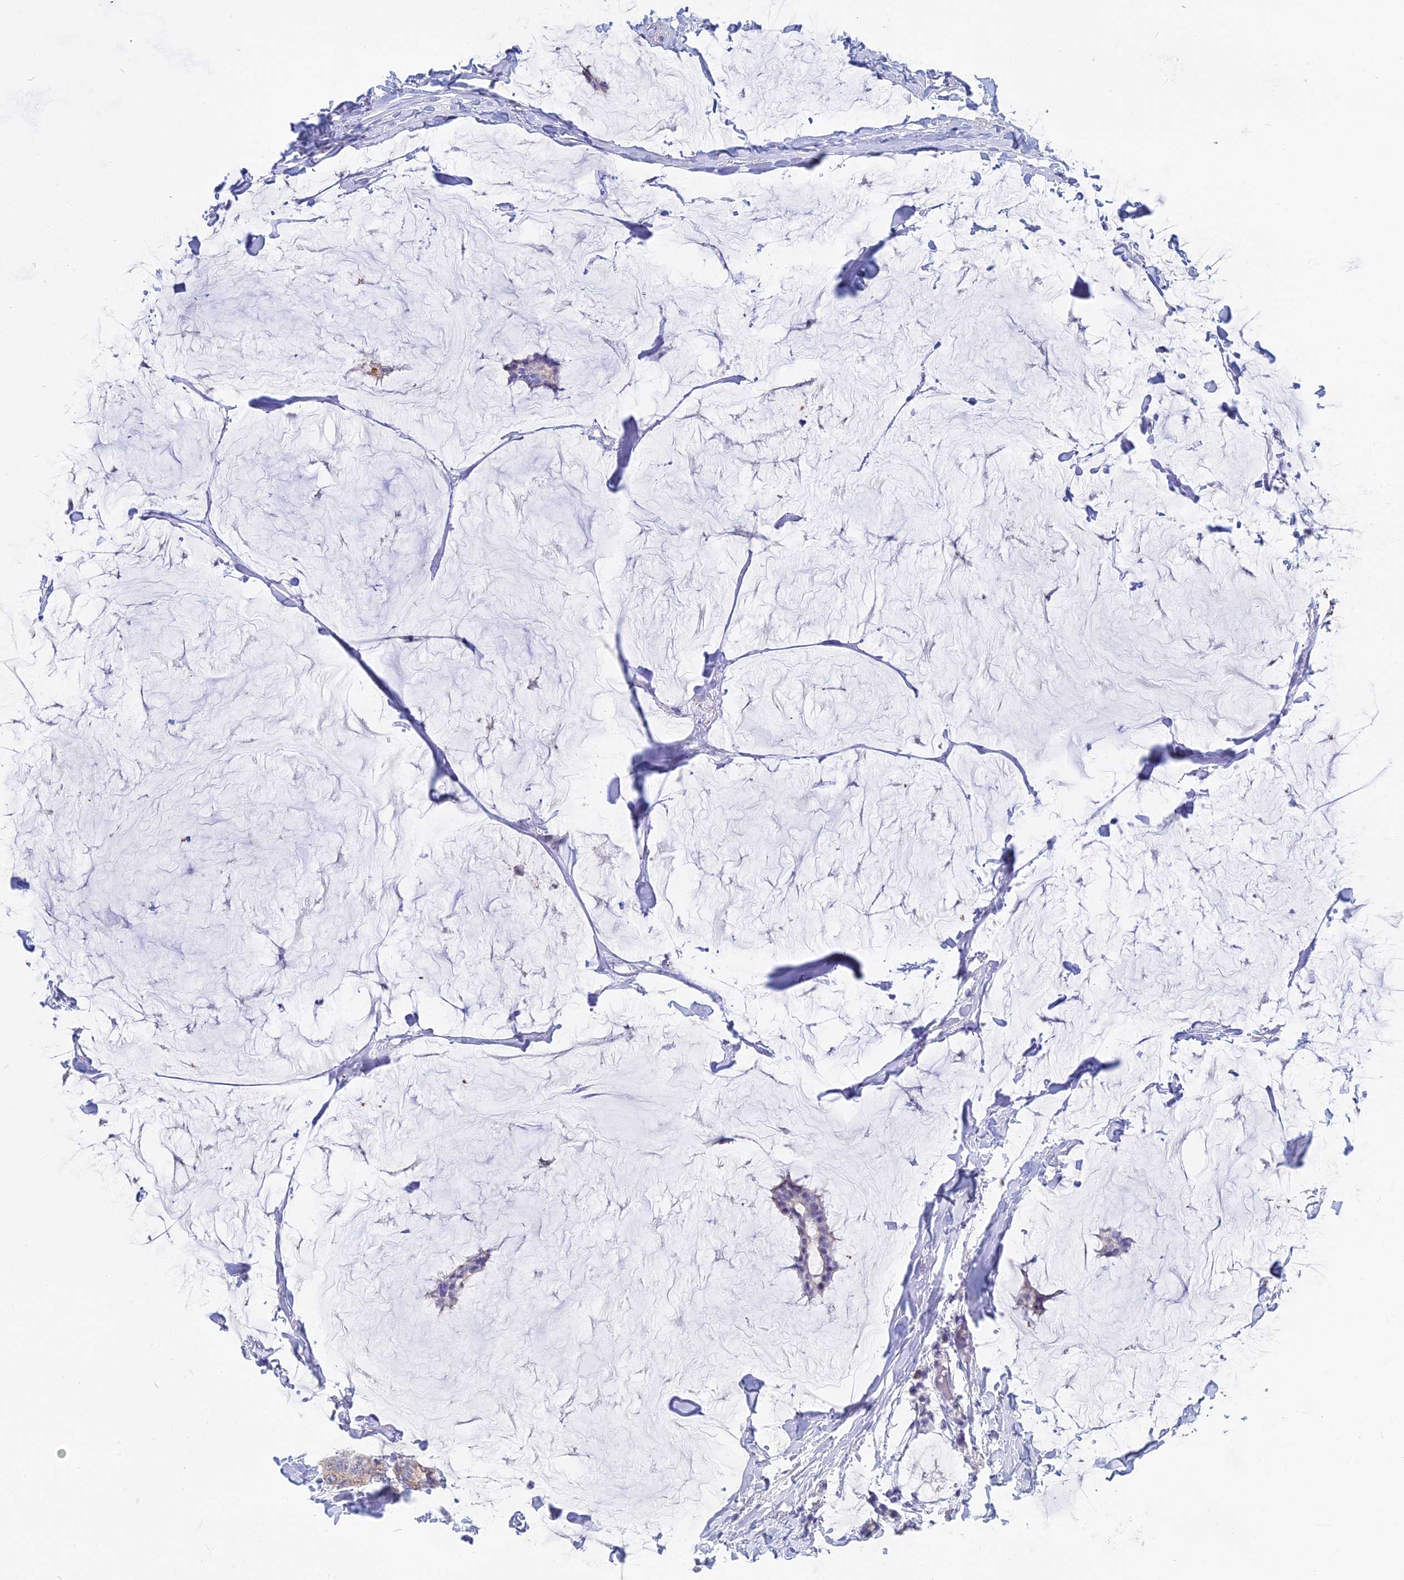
{"staining": {"intensity": "negative", "quantity": "none", "location": "none"}, "tissue": "breast cancer", "cell_type": "Tumor cells", "image_type": "cancer", "snomed": [{"axis": "morphology", "description": "Duct carcinoma"}, {"axis": "topography", "description": "Breast"}], "caption": "Intraductal carcinoma (breast) was stained to show a protein in brown. There is no significant positivity in tumor cells. Brightfield microscopy of IHC stained with DAB (3,3'-diaminobenzidine) (brown) and hematoxylin (blue), captured at high magnification.", "gene": "B3GALT4", "patient": {"sex": "female", "age": 93}}